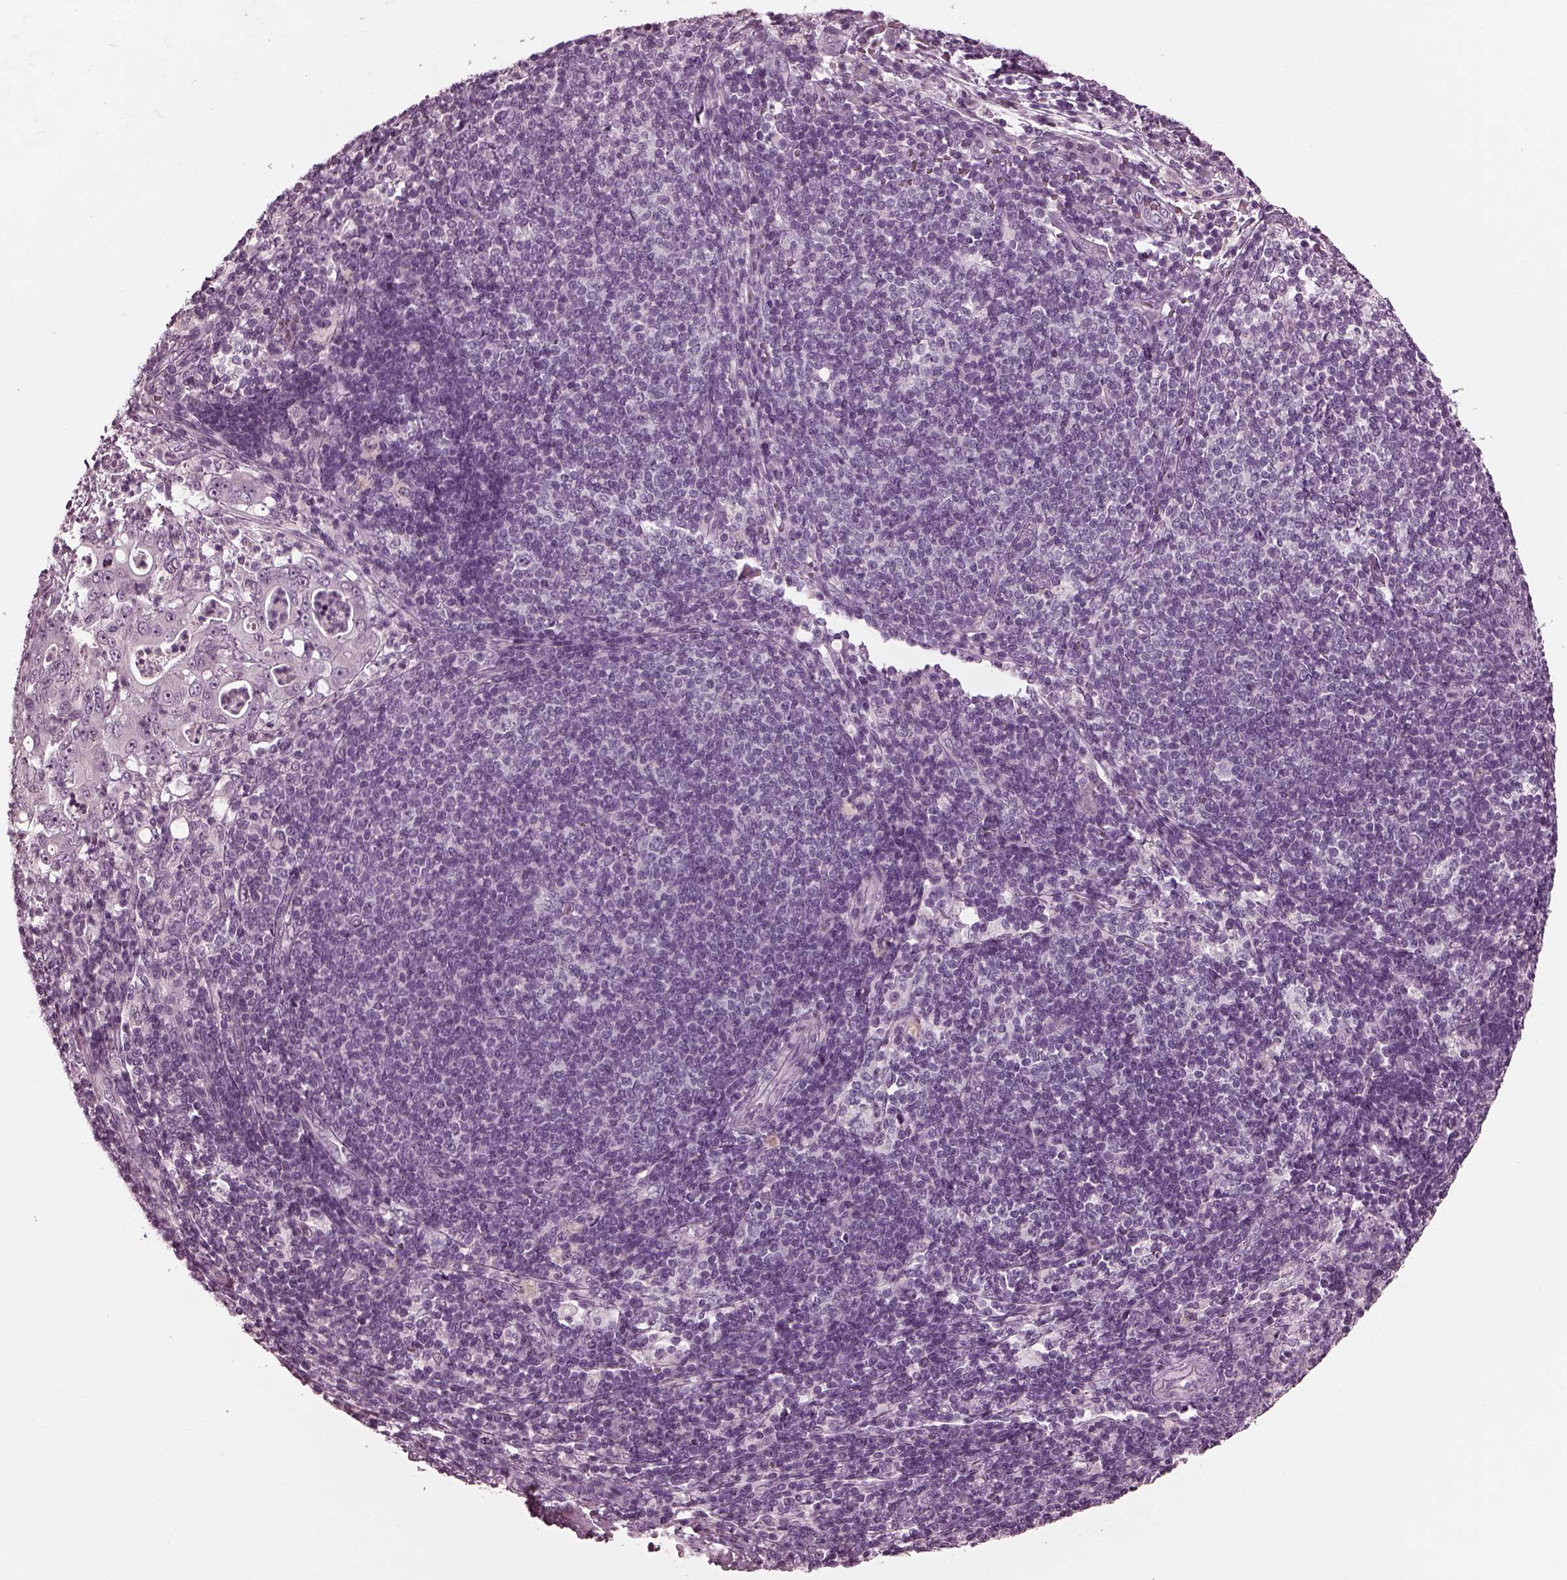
{"staining": {"intensity": "negative", "quantity": "none", "location": "none"}, "tissue": "pancreatic cancer", "cell_type": "Tumor cells", "image_type": "cancer", "snomed": [{"axis": "morphology", "description": "Adenocarcinoma, NOS"}, {"axis": "topography", "description": "Pancreas"}], "caption": "This histopathology image is of pancreatic cancer (adenocarcinoma) stained with IHC to label a protein in brown with the nuclei are counter-stained blue. There is no expression in tumor cells.", "gene": "MIB2", "patient": {"sex": "male", "age": 71}}